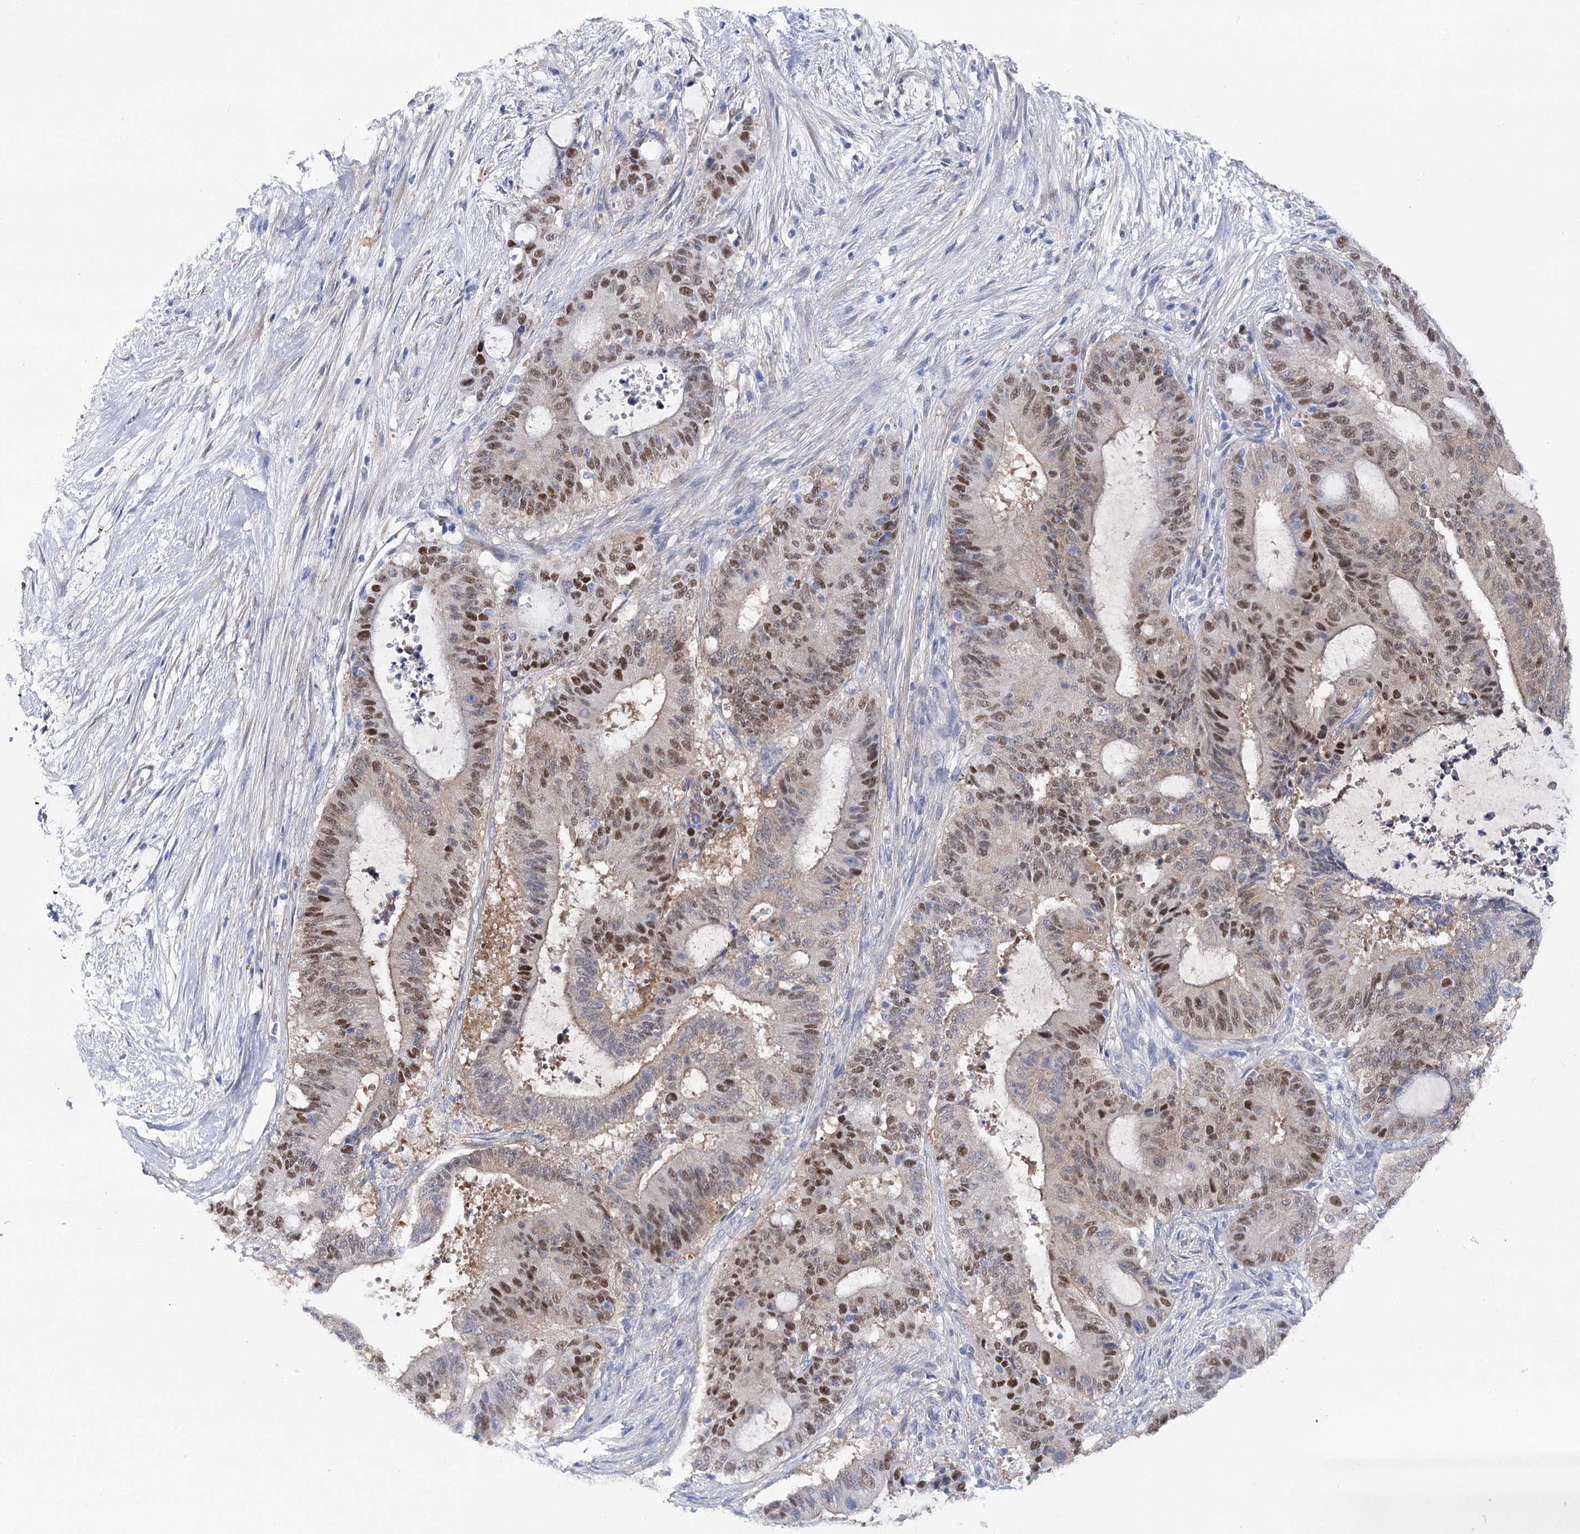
{"staining": {"intensity": "moderate", "quantity": ">75%", "location": "nuclear"}, "tissue": "liver cancer", "cell_type": "Tumor cells", "image_type": "cancer", "snomed": [{"axis": "morphology", "description": "Normal tissue, NOS"}, {"axis": "morphology", "description": "Cholangiocarcinoma"}, {"axis": "topography", "description": "Liver"}, {"axis": "topography", "description": "Peripheral nerve tissue"}], "caption": "Tumor cells reveal medium levels of moderate nuclear staining in about >75% of cells in human liver cancer (cholangiocarcinoma).", "gene": "UGDH", "patient": {"sex": "female", "age": 73}}